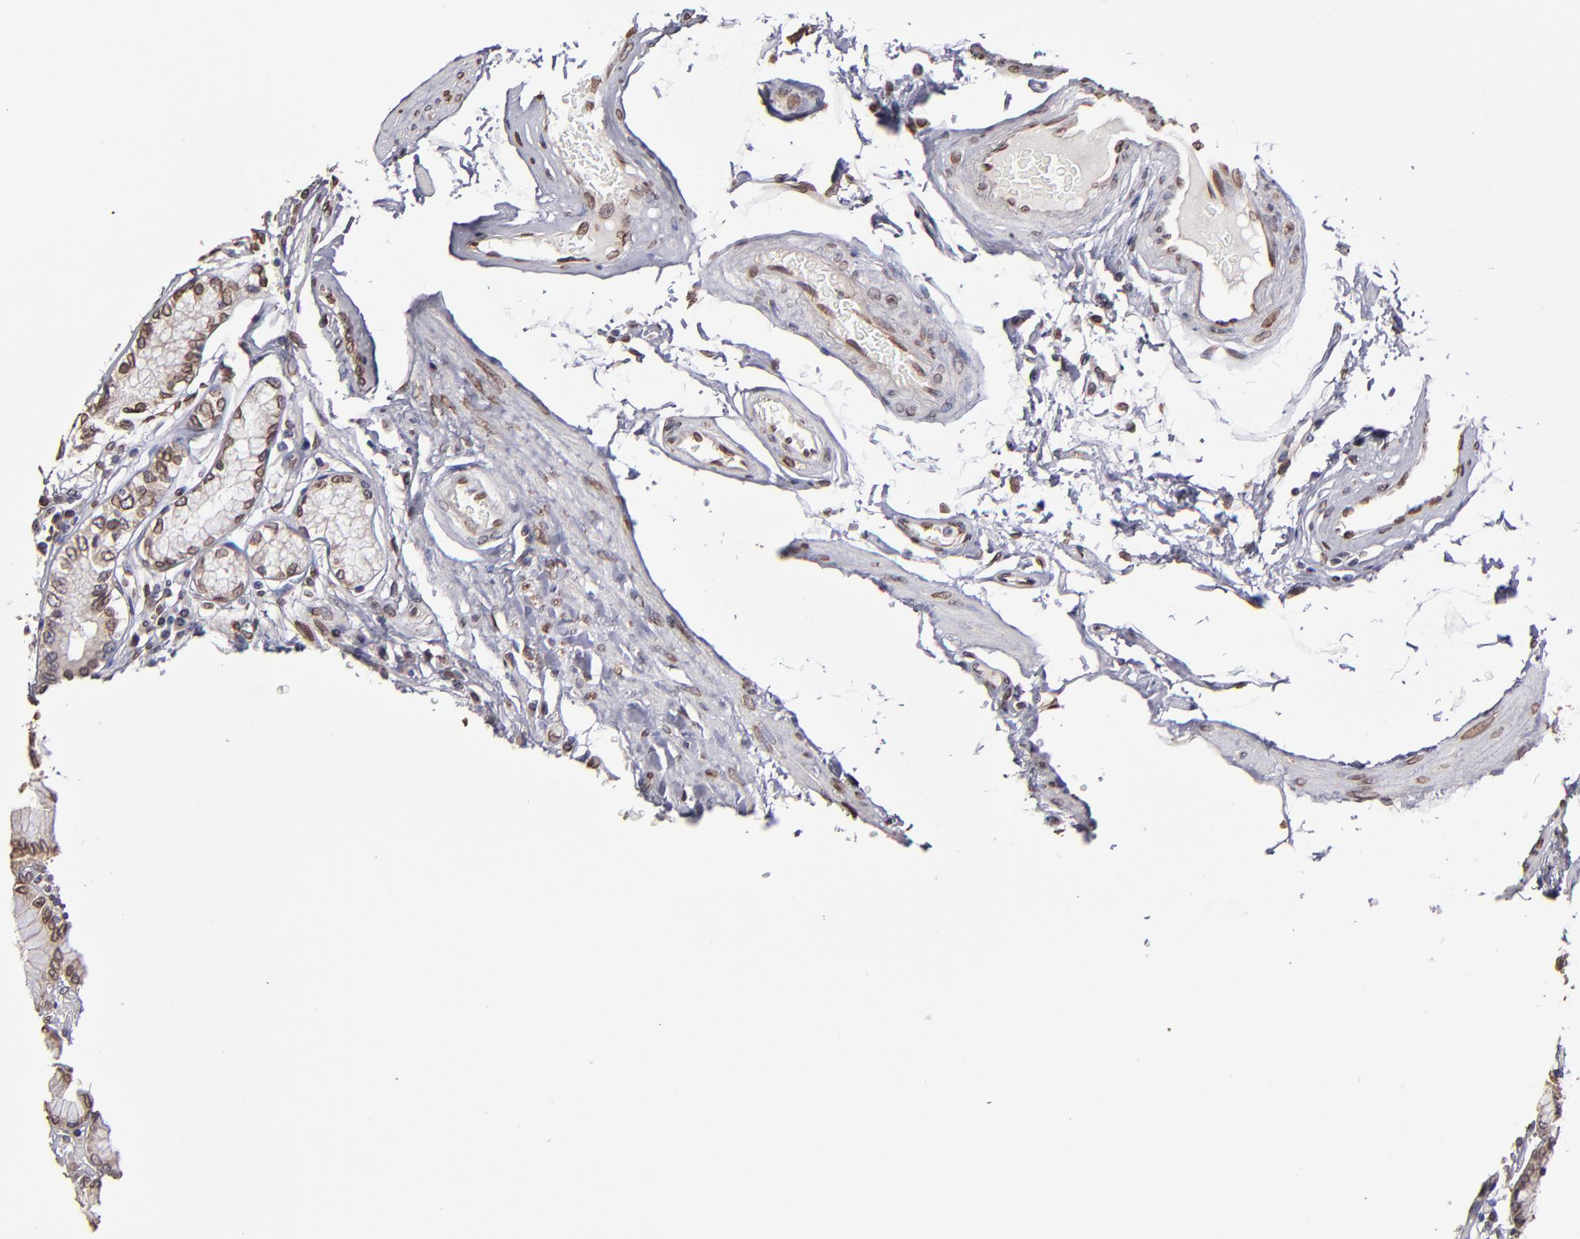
{"staining": {"intensity": "weak", "quantity": "25%-75%", "location": "cytoplasmic/membranous,nuclear"}, "tissue": "stomach", "cell_type": "Glandular cells", "image_type": "normal", "snomed": [{"axis": "morphology", "description": "Normal tissue, NOS"}, {"axis": "morphology", "description": "Adenocarcinoma, NOS"}, {"axis": "topography", "description": "Stomach, lower"}], "caption": "About 25%-75% of glandular cells in benign stomach display weak cytoplasmic/membranous,nuclear protein positivity as visualized by brown immunohistochemical staining.", "gene": "PUM3", "patient": {"sex": "female", "age": 76}}